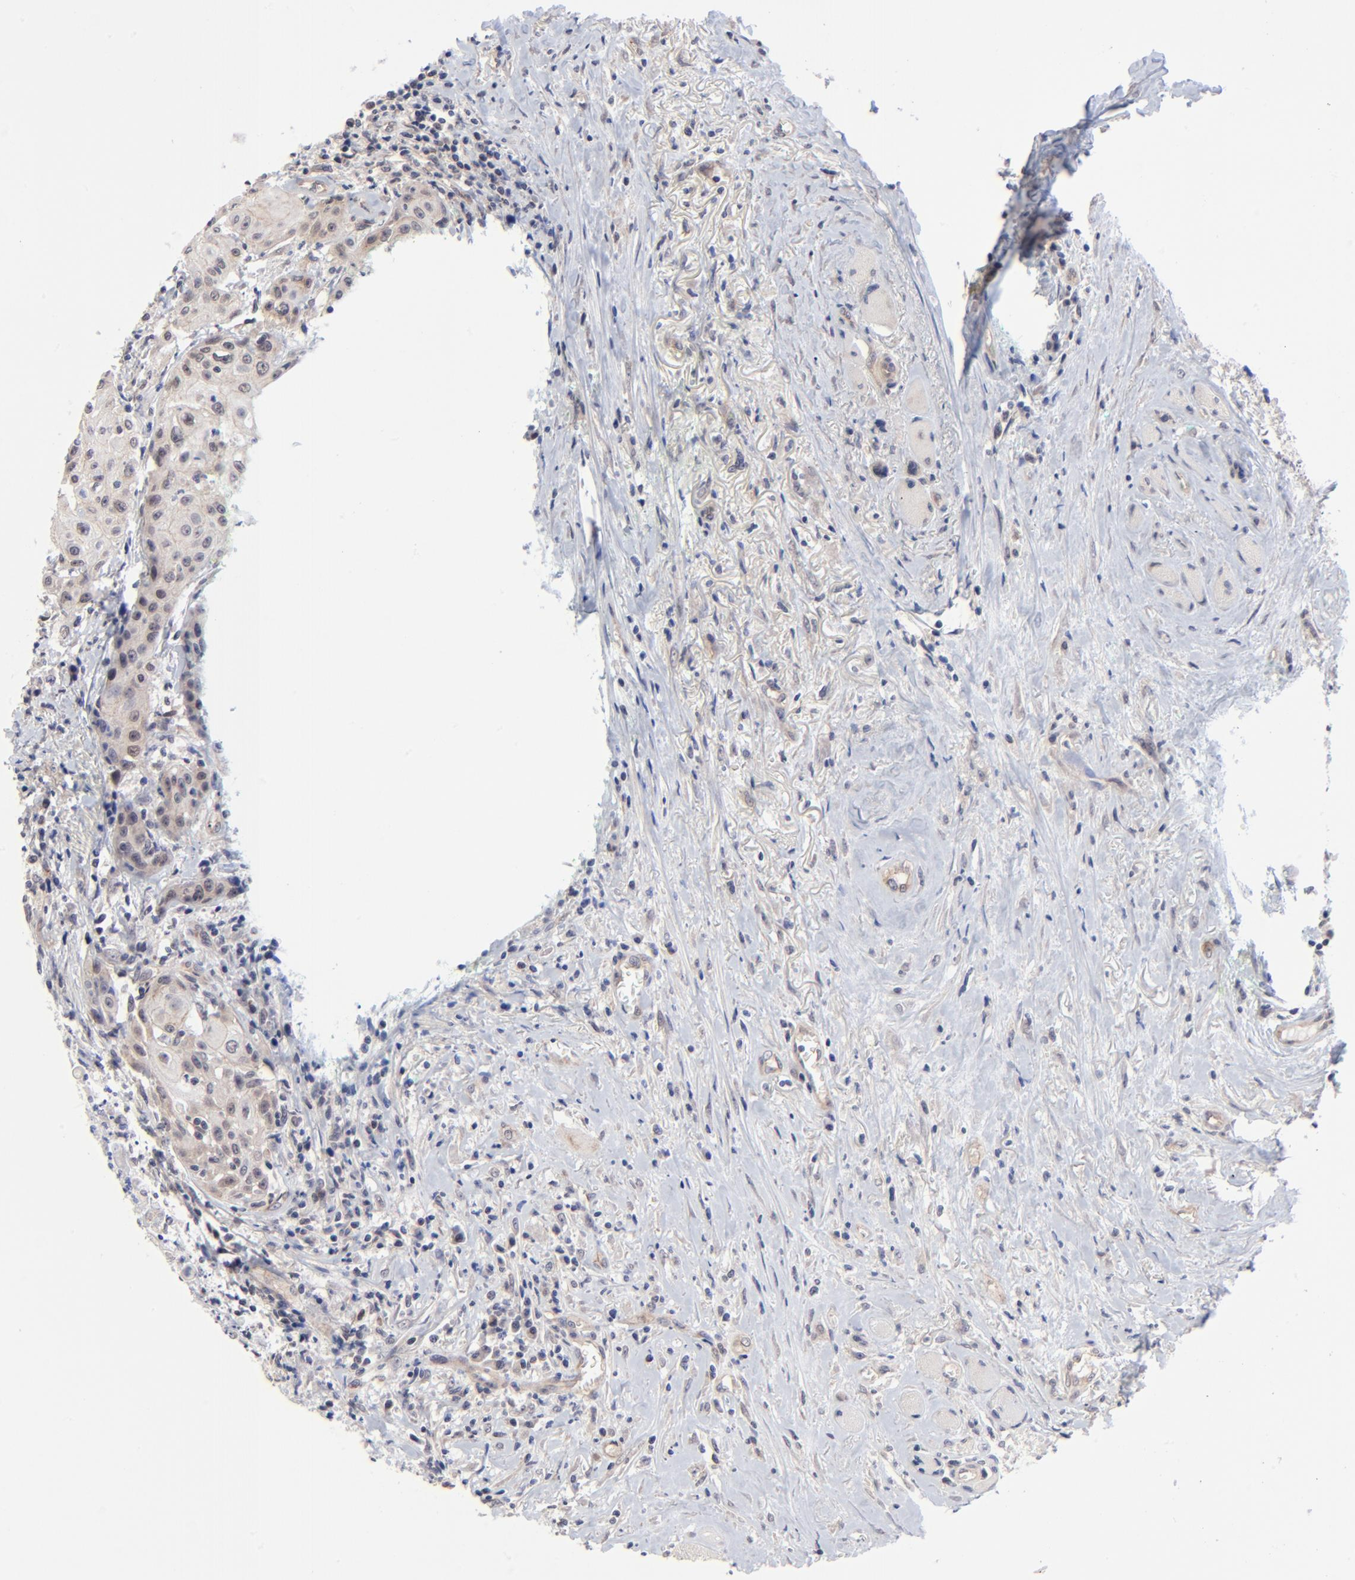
{"staining": {"intensity": "moderate", "quantity": ">75%", "location": "cytoplasmic/membranous,nuclear"}, "tissue": "head and neck cancer", "cell_type": "Tumor cells", "image_type": "cancer", "snomed": [{"axis": "morphology", "description": "Squamous cell carcinoma, NOS"}, {"axis": "topography", "description": "Oral tissue"}, {"axis": "topography", "description": "Head-Neck"}], "caption": "Protein staining by immunohistochemistry (IHC) displays moderate cytoplasmic/membranous and nuclear positivity in approximately >75% of tumor cells in head and neck cancer (squamous cell carcinoma). The staining is performed using DAB (3,3'-diaminobenzidine) brown chromogen to label protein expression. The nuclei are counter-stained blue using hematoxylin.", "gene": "FBXO8", "patient": {"sex": "female", "age": 82}}